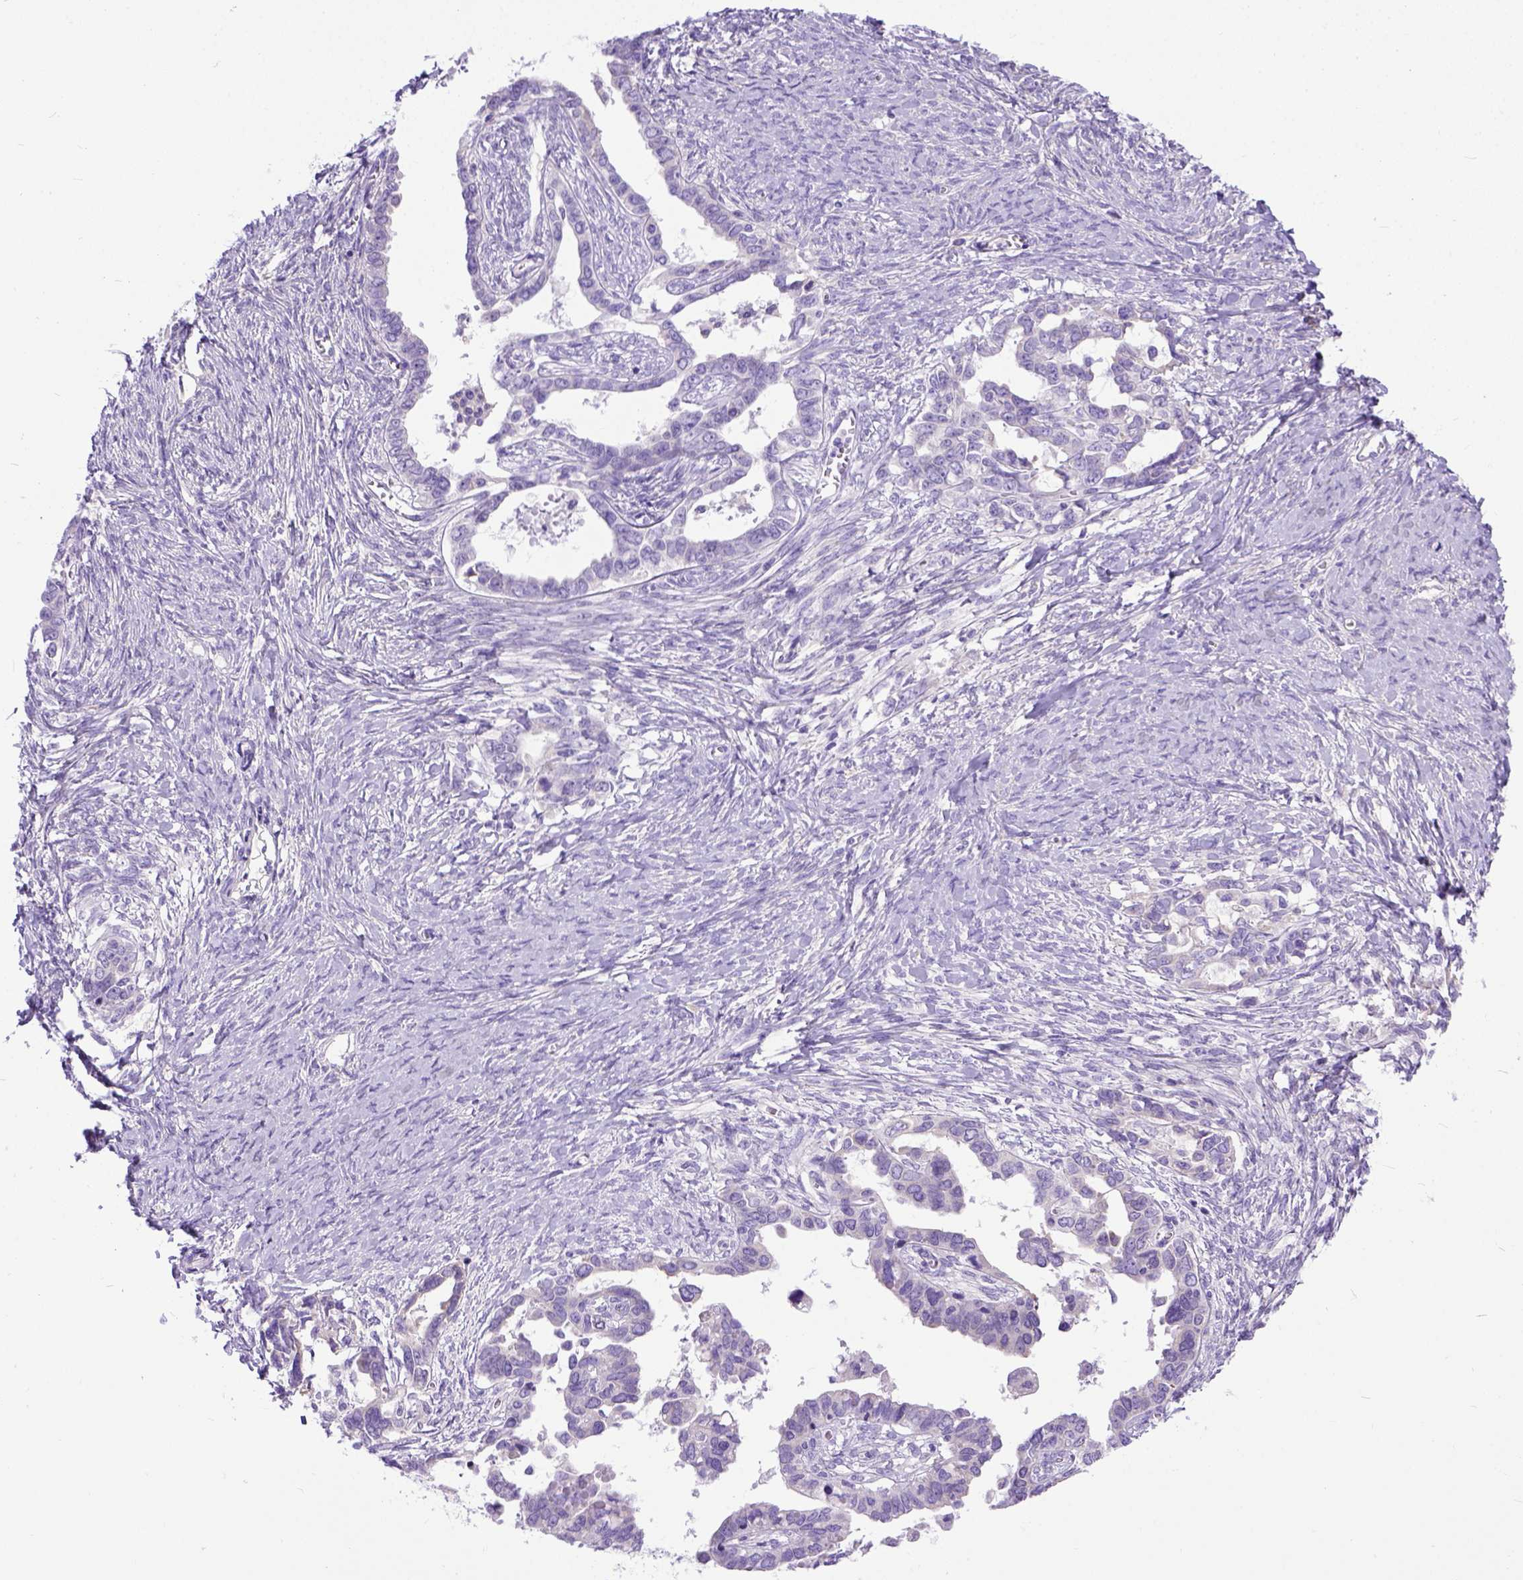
{"staining": {"intensity": "negative", "quantity": "none", "location": "none"}, "tissue": "ovarian cancer", "cell_type": "Tumor cells", "image_type": "cancer", "snomed": [{"axis": "morphology", "description": "Cystadenocarcinoma, serous, NOS"}, {"axis": "topography", "description": "Ovary"}], "caption": "The image demonstrates no significant expression in tumor cells of serous cystadenocarcinoma (ovarian).", "gene": "ODAD3", "patient": {"sex": "female", "age": 69}}